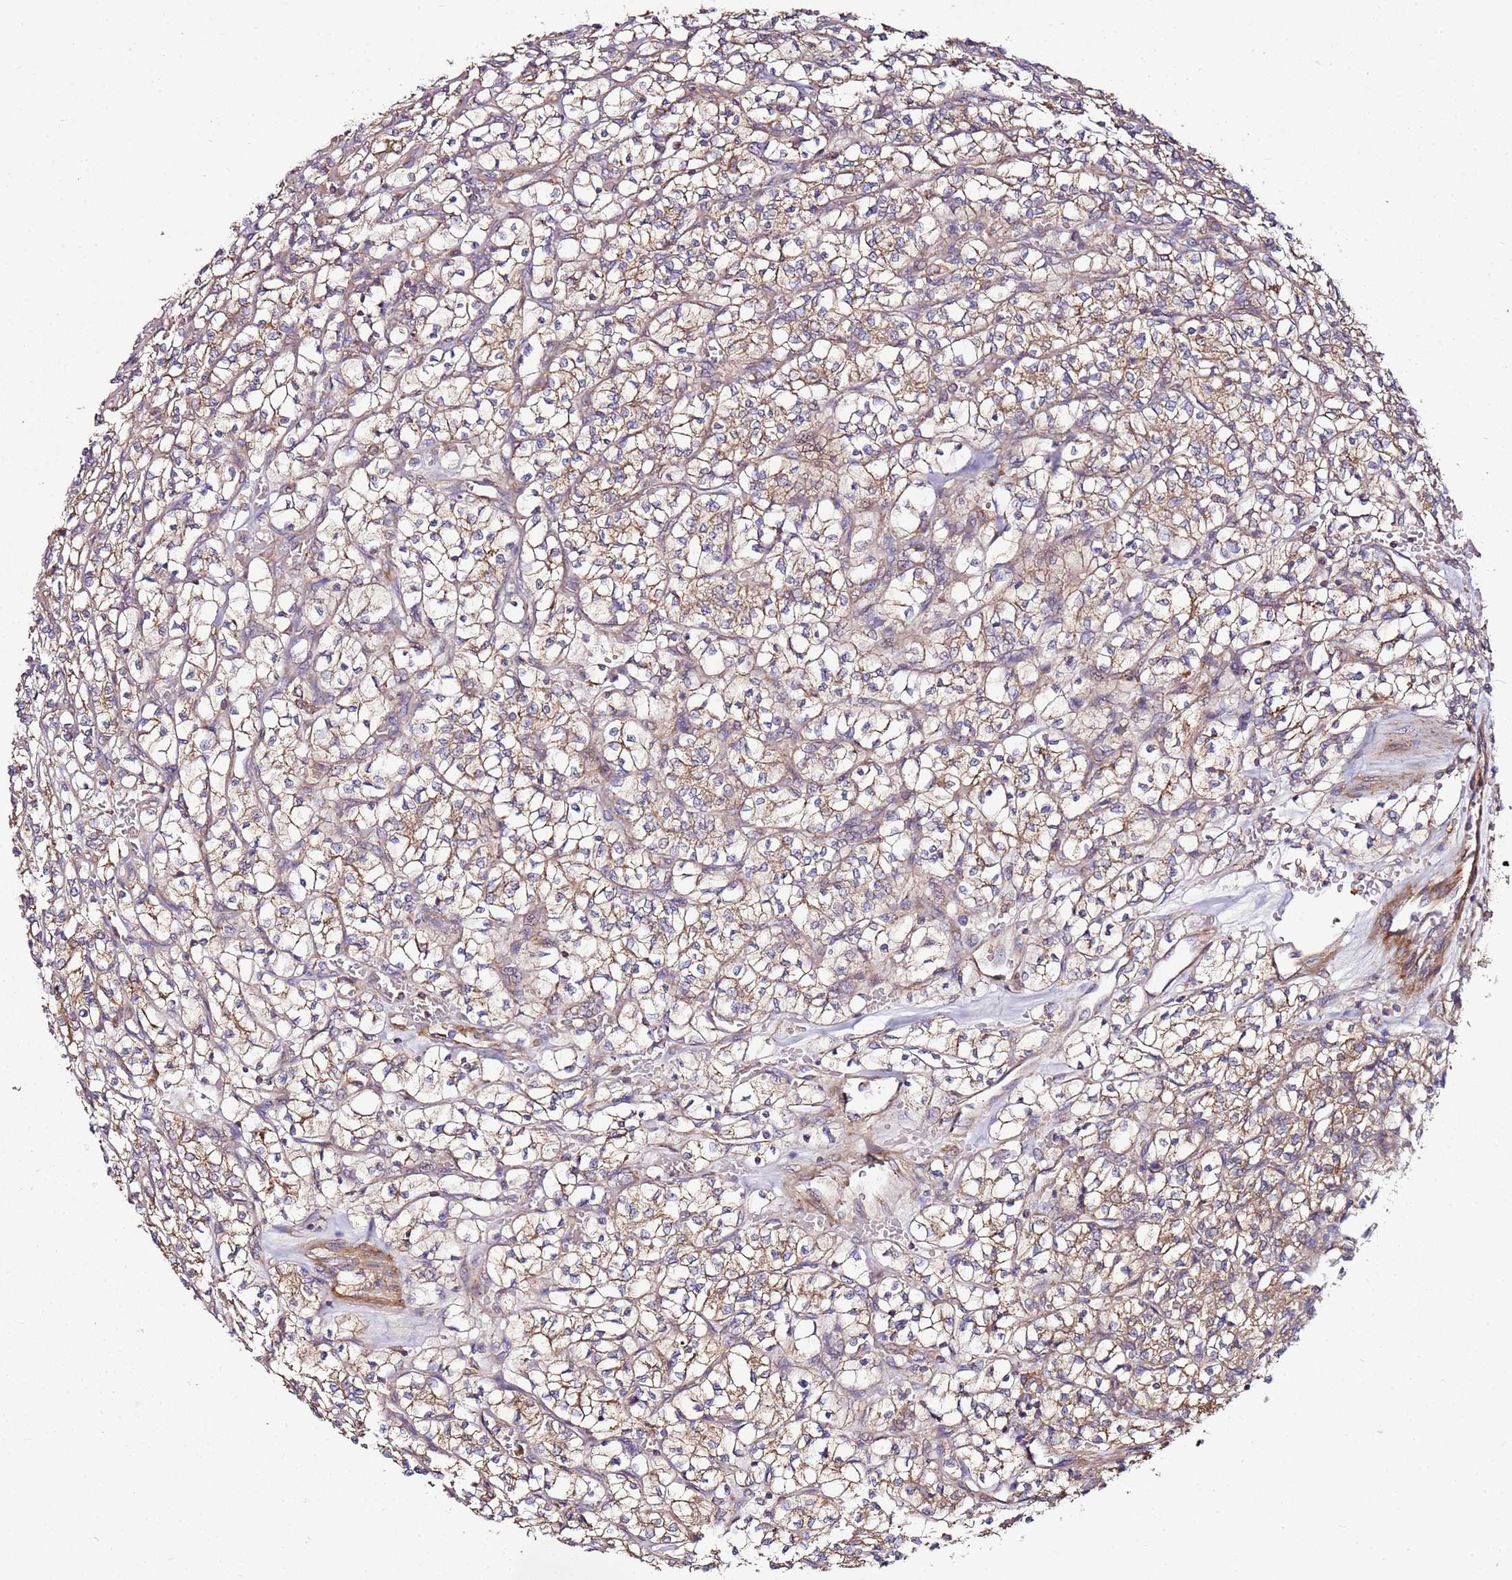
{"staining": {"intensity": "weak", "quantity": "<25%", "location": "cytoplasmic/membranous"}, "tissue": "renal cancer", "cell_type": "Tumor cells", "image_type": "cancer", "snomed": [{"axis": "morphology", "description": "Adenocarcinoma, NOS"}, {"axis": "topography", "description": "Kidney"}], "caption": "DAB immunohistochemical staining of adenocarcinoma (renal) demonstrates no significant staining in tumor cells. (Stains: DAB immunohistochemistry (IHC) with hematoxylin counter stain, Microscopy: brightfield microscopy at high magnification).", "gene": "KRTAP21-3", "patient": {"sex": "female", "age": 64}}